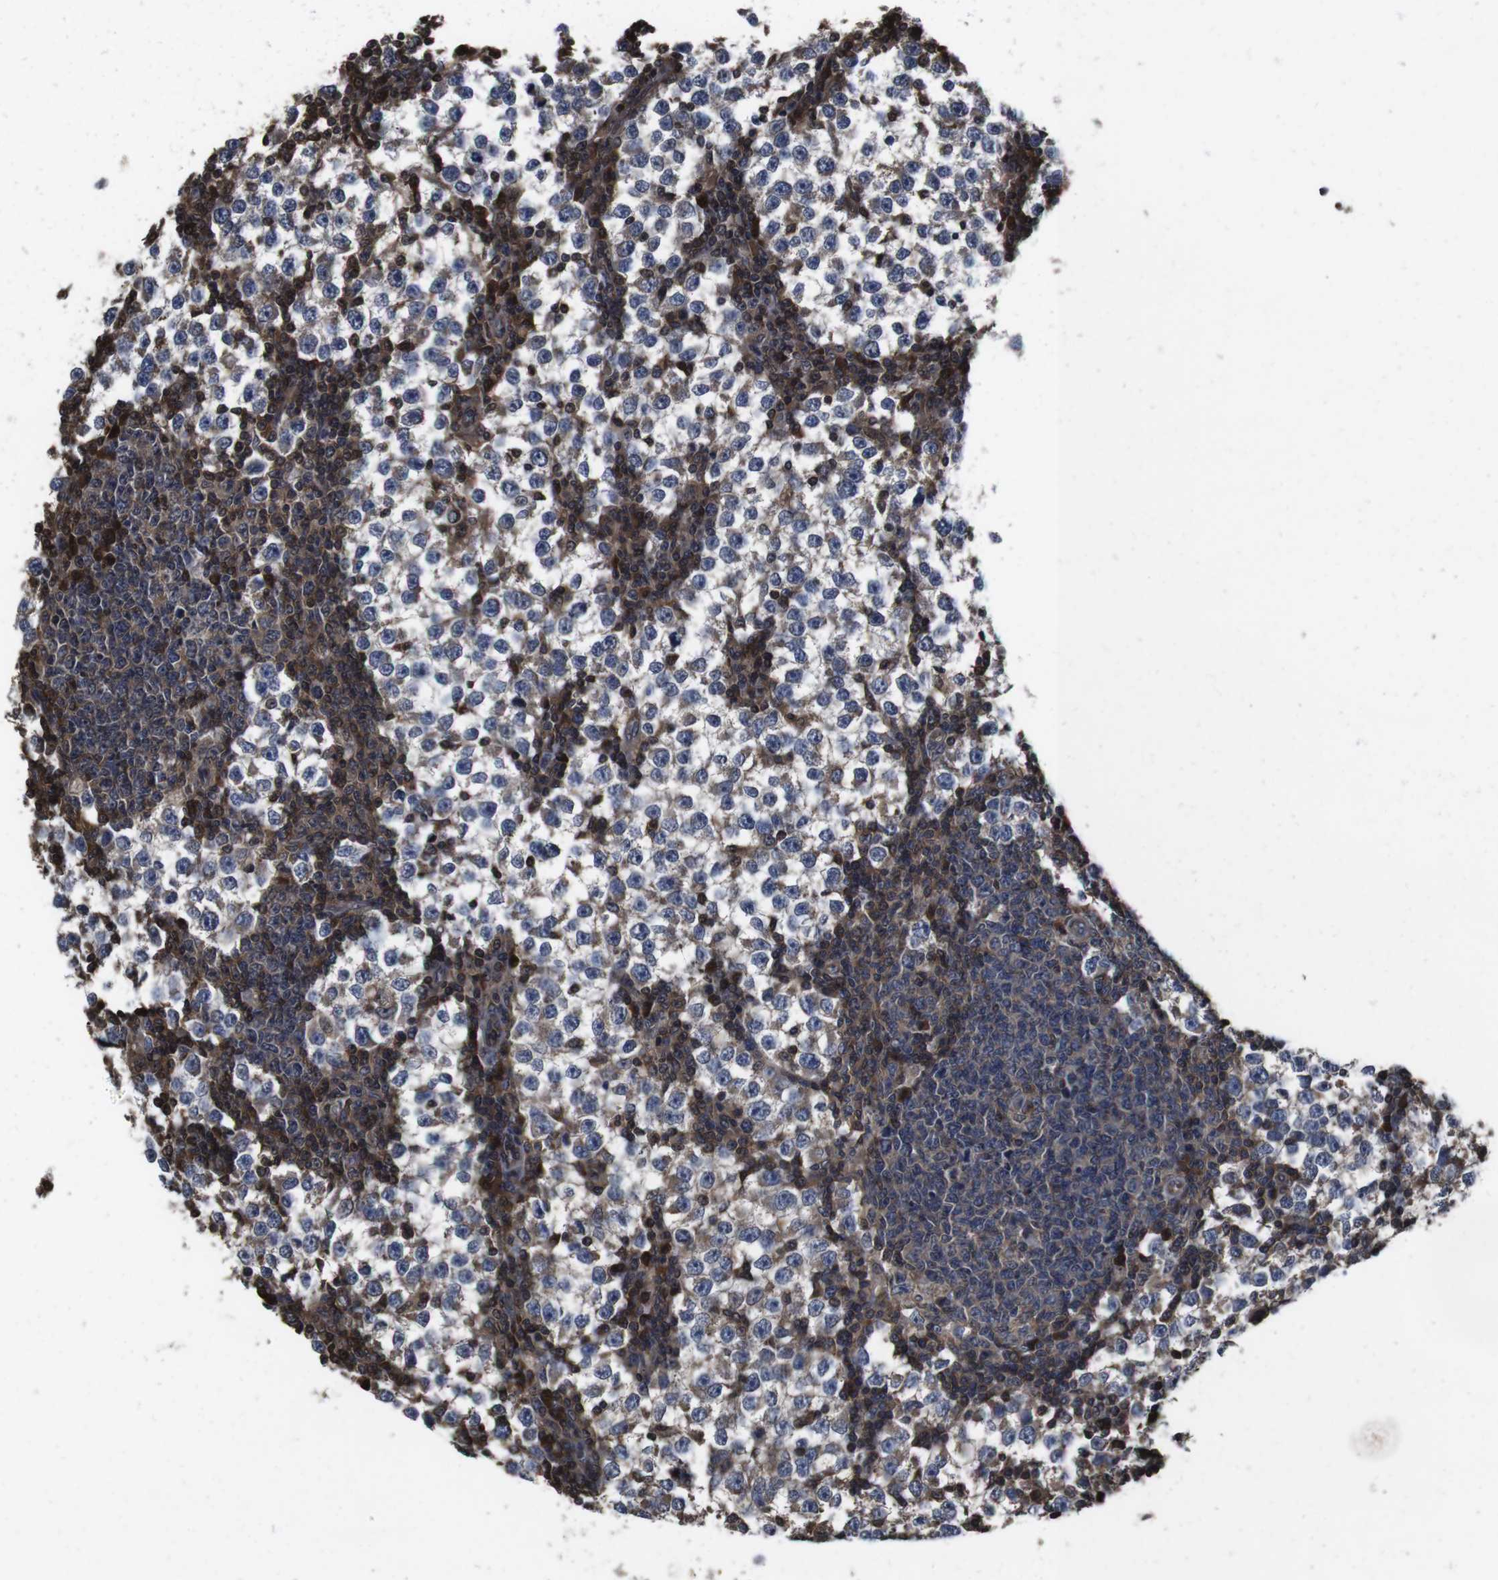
{"staining": {"intensity": "weak", "quantity": "25%-75%", "location": "cytoplasmic/membranous"}, "tissue": "testis cancer", "cell_type": "Tumor cells", "image_type": "cancer", "snomed": [{"axis": "morphology", "description": "Seminoma, NOS"}, {"axis": "topography", "description": "Testis"}], "caption": "Testis cancer (seminoma) tissue shows weak cytoplasmic/membranous staining in about 25%-75% of tumor cells, visualized by immunohistochemistry.", "gene": "CXCL11", "patient": {"sex": "male", "age": 65}}